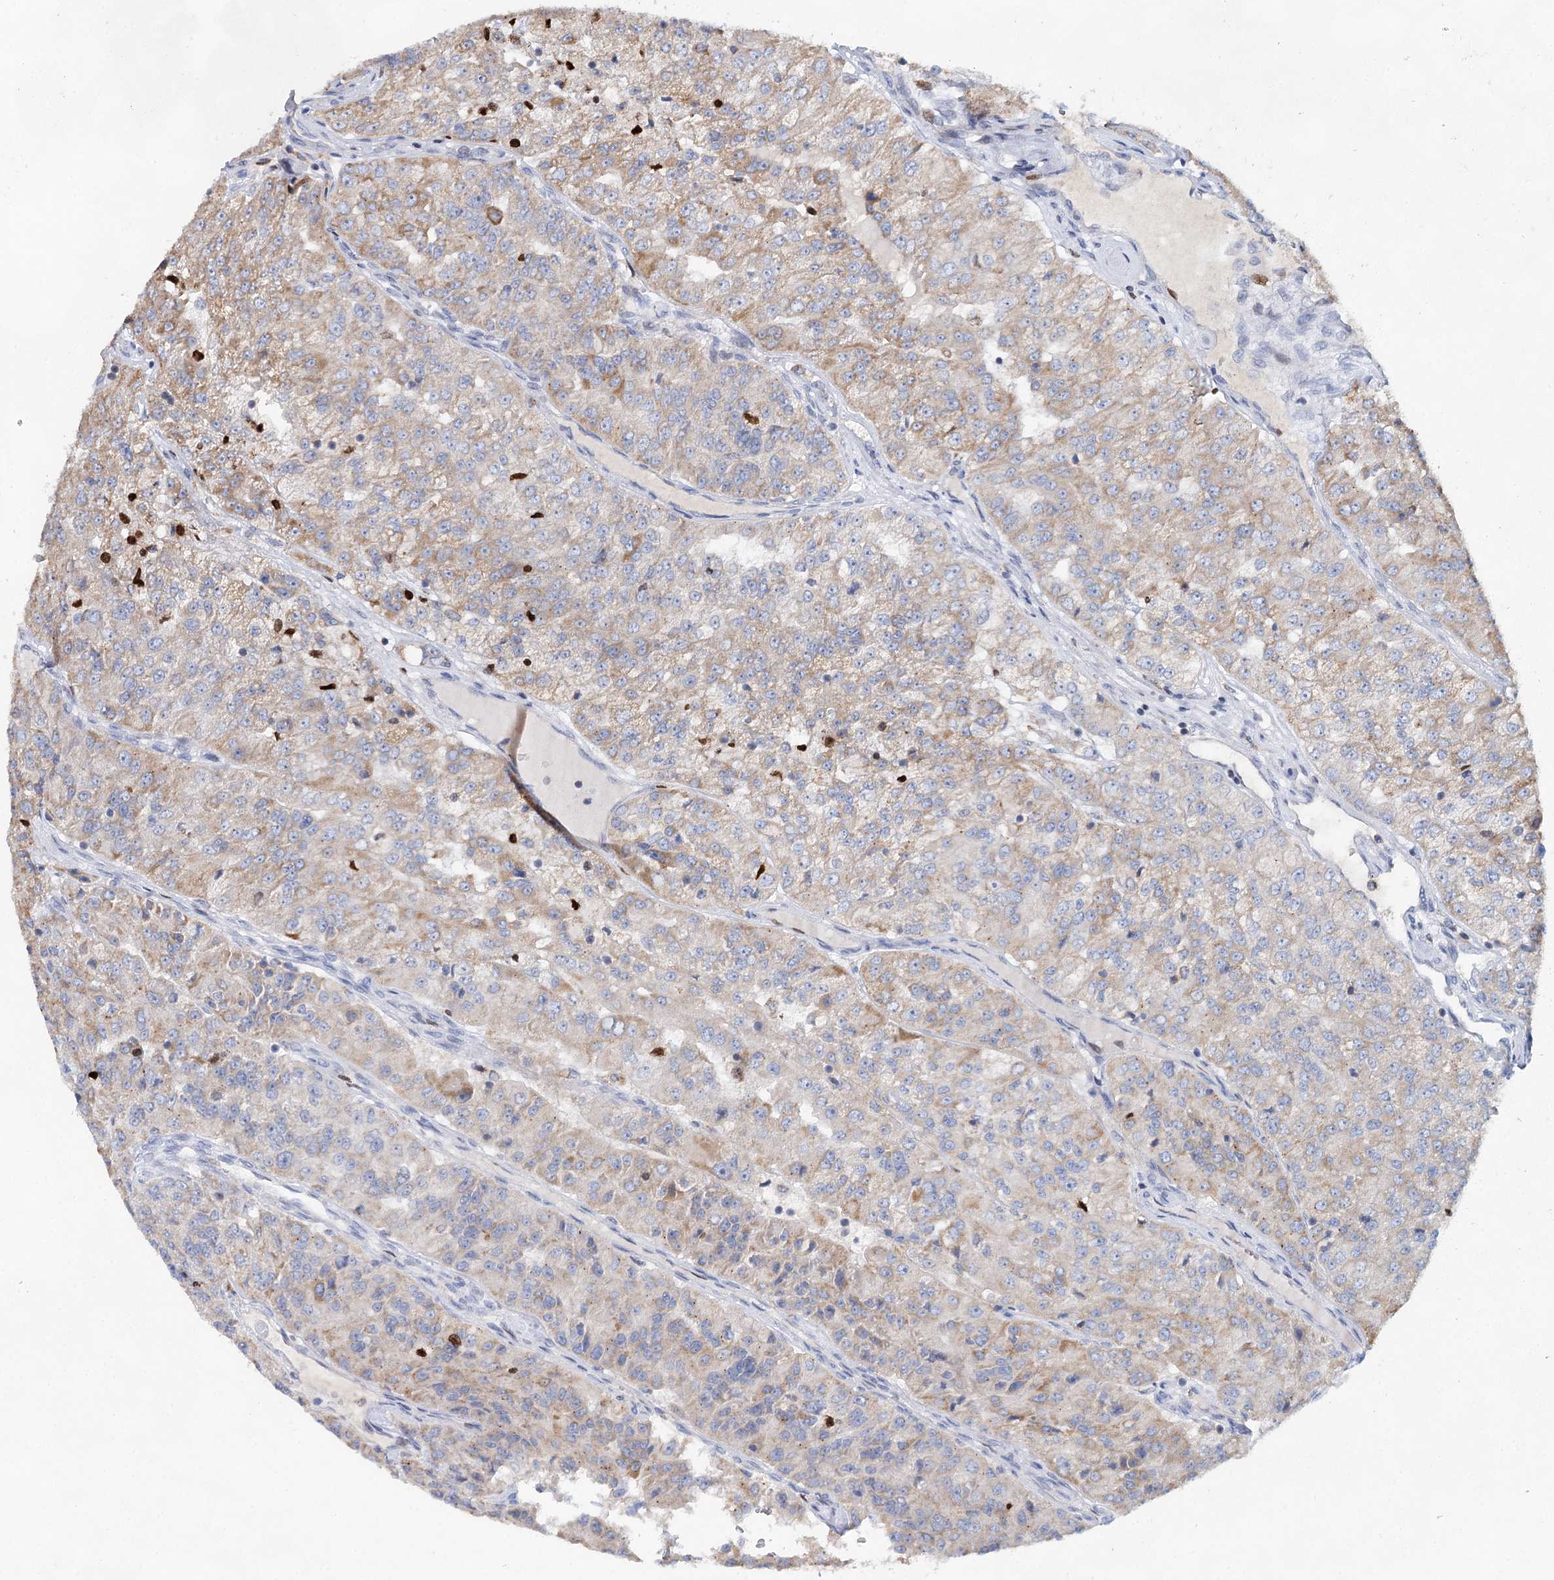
{"staining": {"intensity": "weak", "quantity": "25%-75%", "location": "cytoplasmic/membranous"}, "tissue": "renal cancer", "cell_type": "Tumor cells", "image_type": "cancer", "snomed": [{"axis": "morphology", "description": "Adenocarcinoma, NOS"}, {"axis": "topography", "description": "Kidney"}], "caption": "High-magnification brightfield microscopy of renal cancer (adenocarcinoma) stained with DAB (brown) and counterstained with hematoxylin (blue). tumor cells exhibit weak cytoplasmic/membranous positivity is appreciated in about25%-75% of cells.", "gene": "XPO6", "patient": {"sex": "female", "age": 63}}